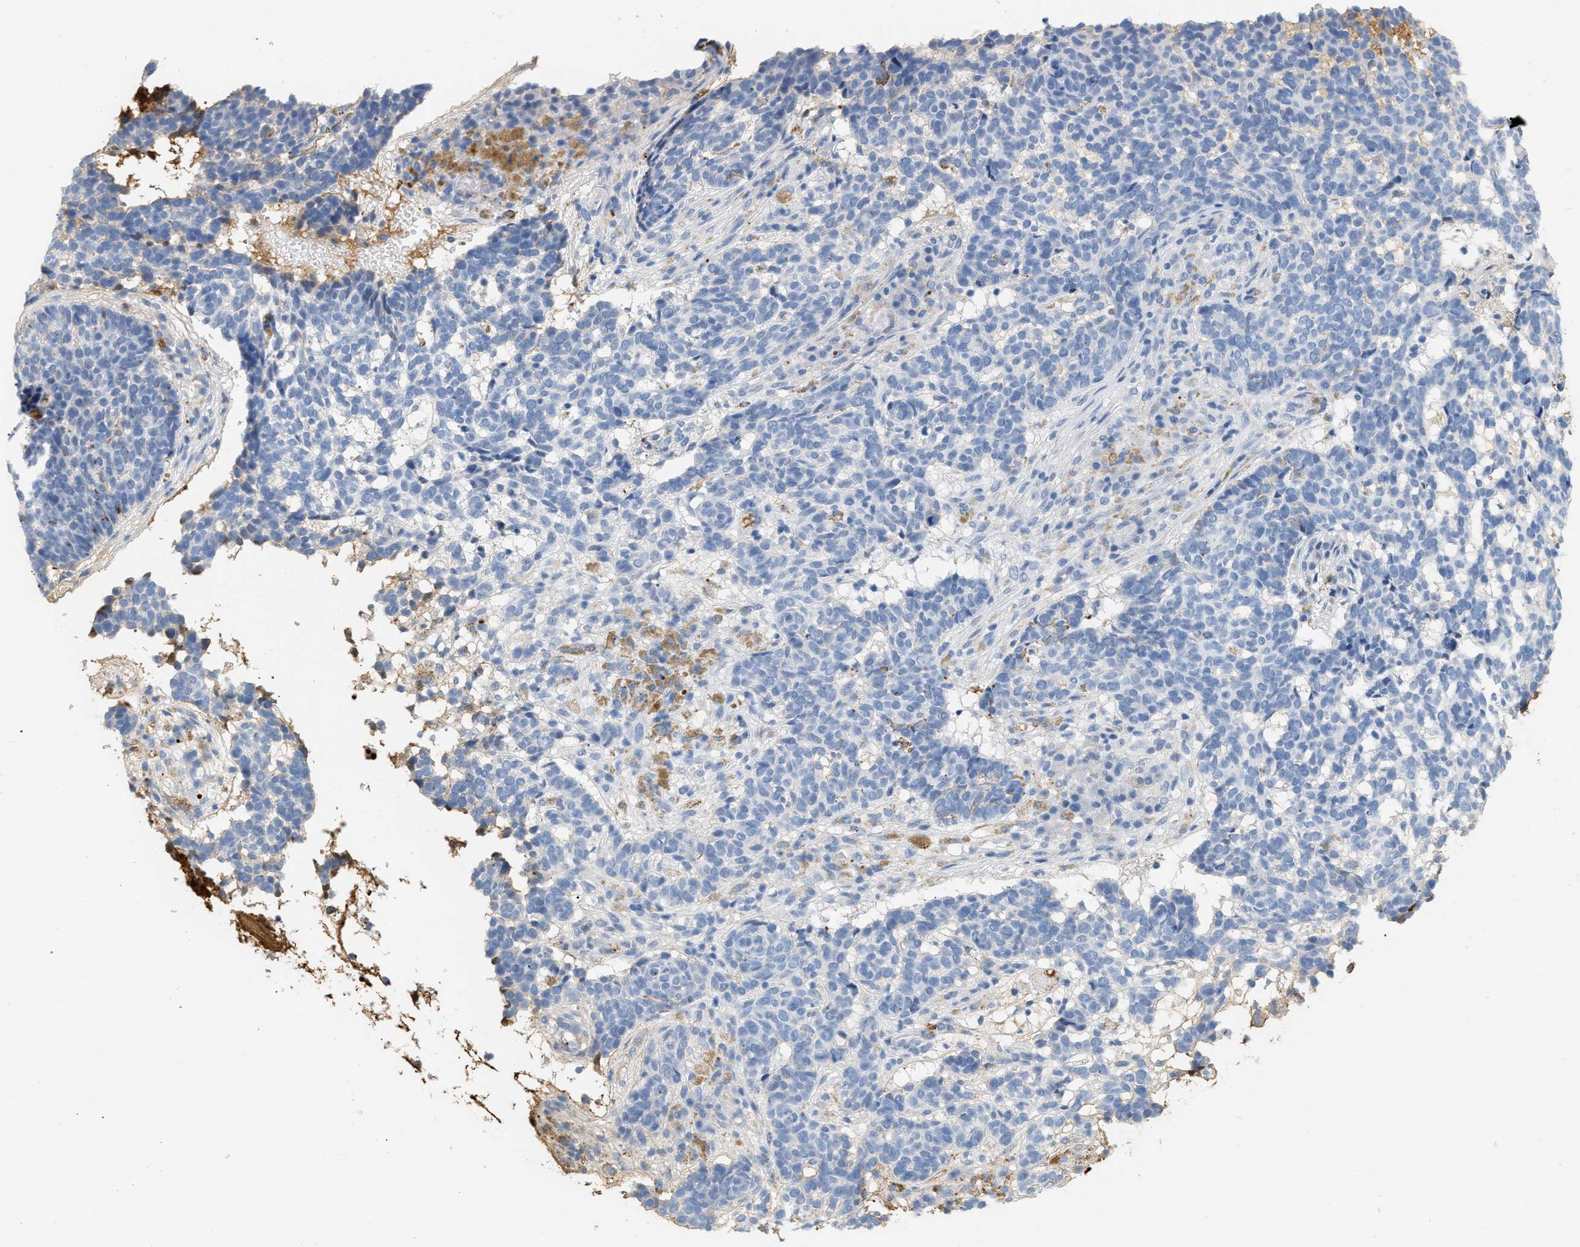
{"staining": {"intensity": "negative", "quantity": "none", "location": "none"}, "tissue": "skin cancer", "cell_type": "Tumor cells", "image_type": "cancer", "snomed": [{"axis": "morphology", "description": "Basal cell carcinoma"}, {"axis": "topography", "description": "Skin"}], "caption": "Immunohistochemistry image of skin cancer (basal cell carcinoma) stained for a protein (brown), which exhibits no positivity in tumor cells.", "gene": "CFH", "patient": {"sex": "male", "age": 85}}